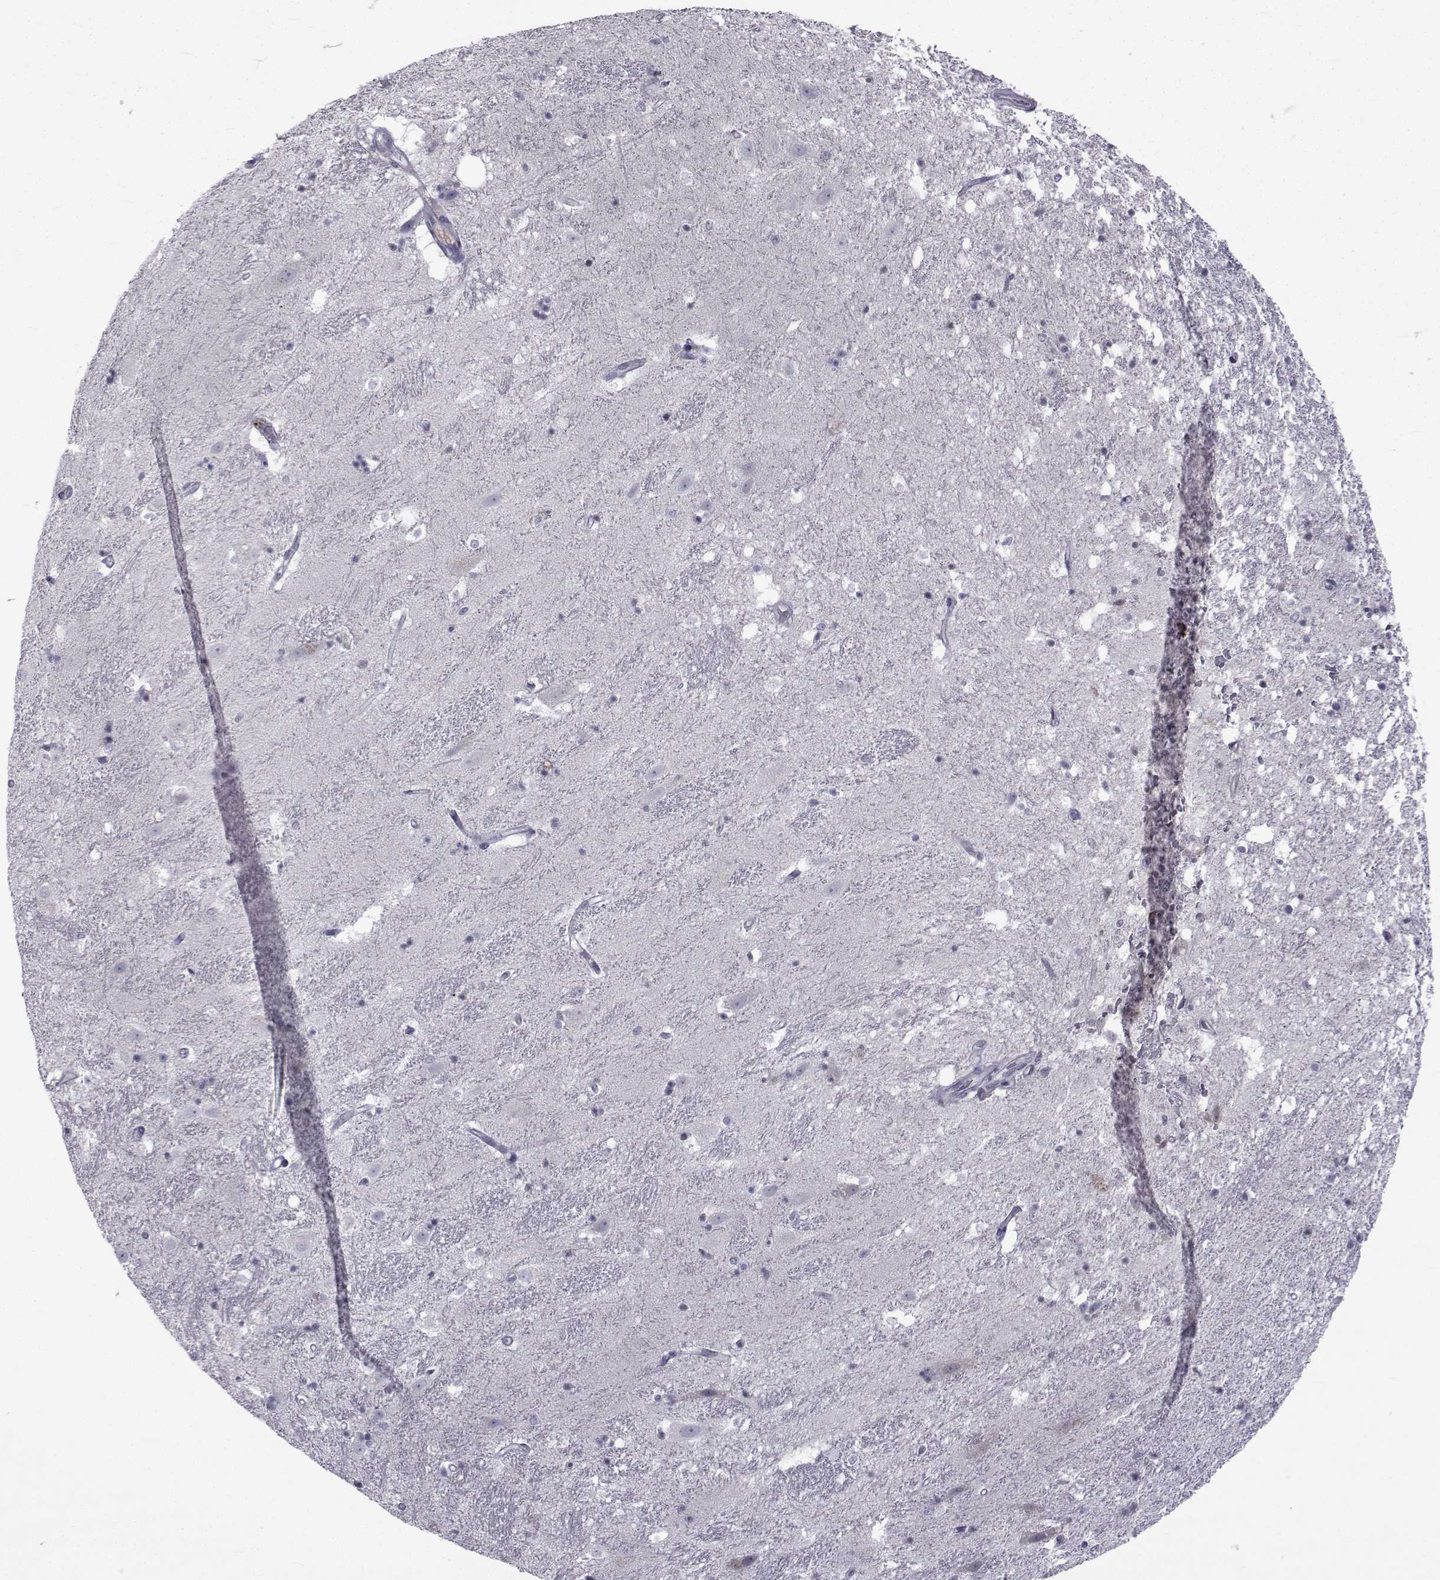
{"staining": {"intensity": "negative", "quantity": "none", "location": "none"}, "tissue": "hippocampus", "cell_type": "Glial cells", "image_type": "normal", "snomed": [{"axis": "morphology", "description": "Normal tissue, NOS"}, {"axis": "topography", "description": "Hippocampus"}], "caption": "Protein analysis of unremarkable hippocampus demonstrates no significant positivity in glial cells.", "gene": "PAX2", "patient": {"sex": "male", "age": 49}}